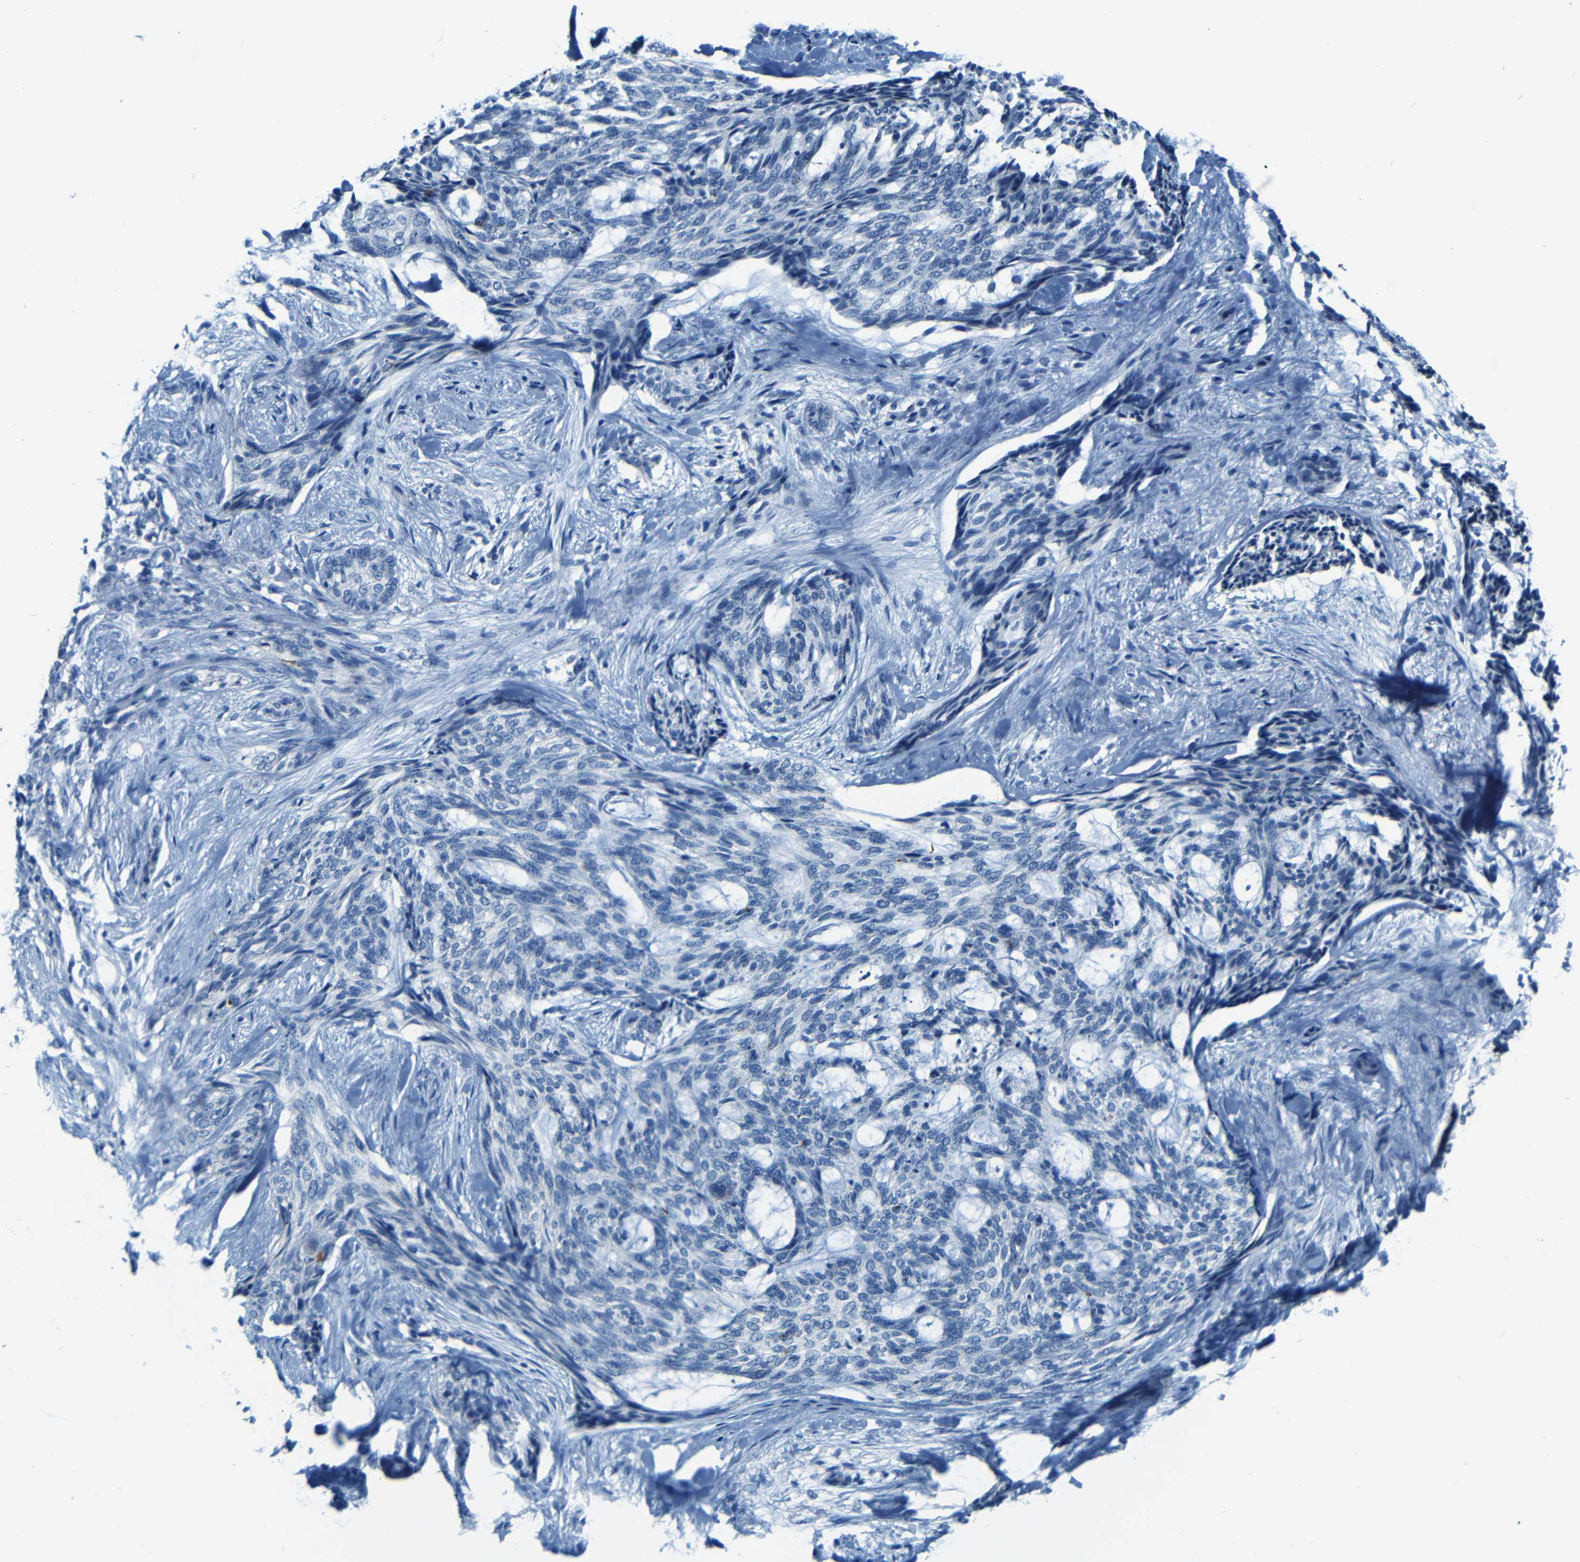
{"staining": {"intensity": "negative", "quantity": "none", "location": "none"}, "tissue": "skin cancer", "cell_type": "Tumor cells", "image_type": "cancer", "snomed": [{"axis": "morphology", "description": "Normal tissue, NOS"}, {"axis": "morphology", "description": "Basal cell carcinoma"}, {"axis": "topography", "description": "Skin"}], "caption": "Tumor cells are negative for protein expression in human skin cancer (basal cell carcinoma).", "gene": "ZMAT1", "patient": {"sex": "female", "age": 71}}